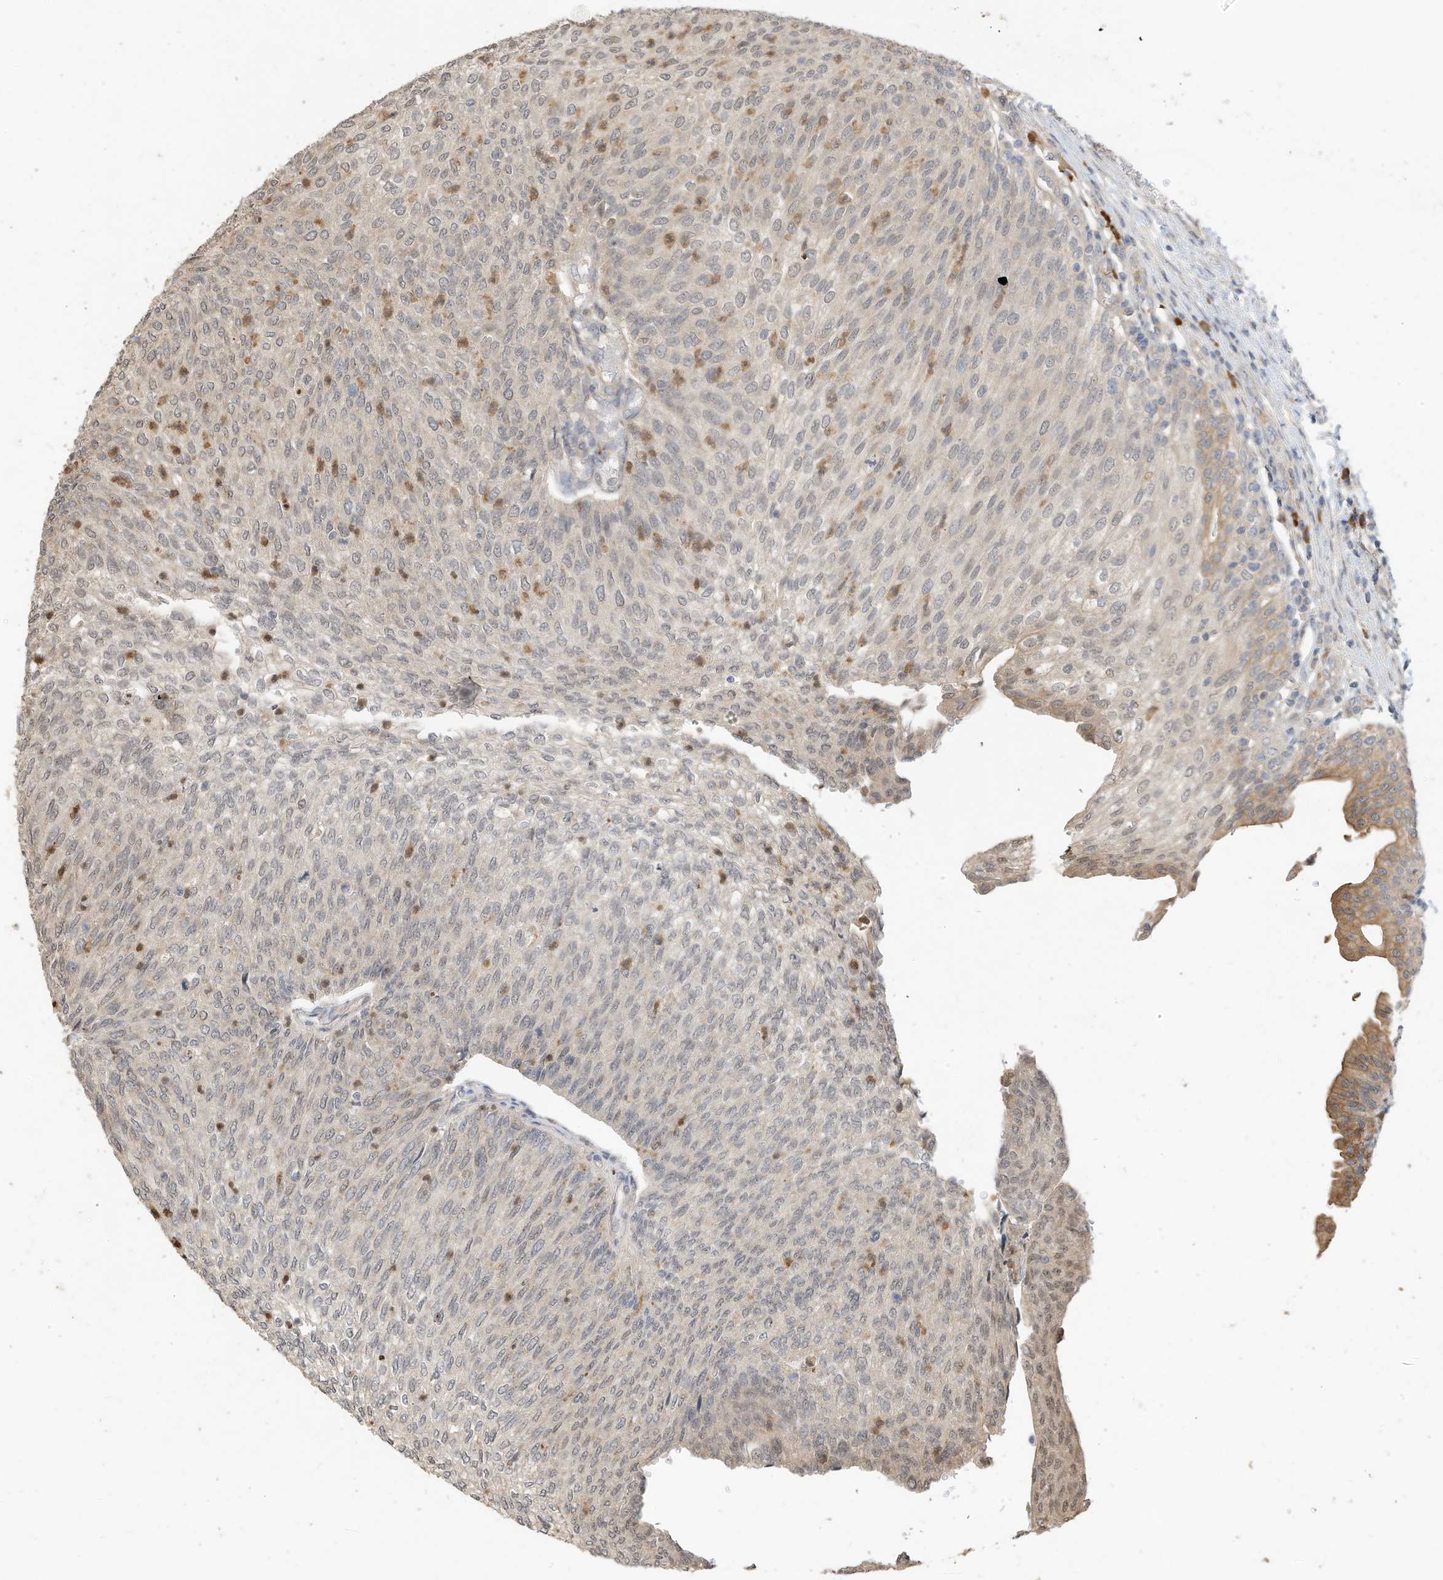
{"staining": {"intensity": "negative", "quantity": "none", "location": "none"}, "tissue": "urothelial cancer", "cell_type": "Tumor cells", "image_type": "cancer", "snomed": [{"axis": "morphology", "description": "Urothelial carcinoma, Low grade"}, {"axis": "topography", "description": "Urinary bladder"}], "caption": "The micrograph exhibits no staining of tumor cells in urothelial cancer.", "gene": "OFD1", "patient": {"sex": "female", "age": 79}}